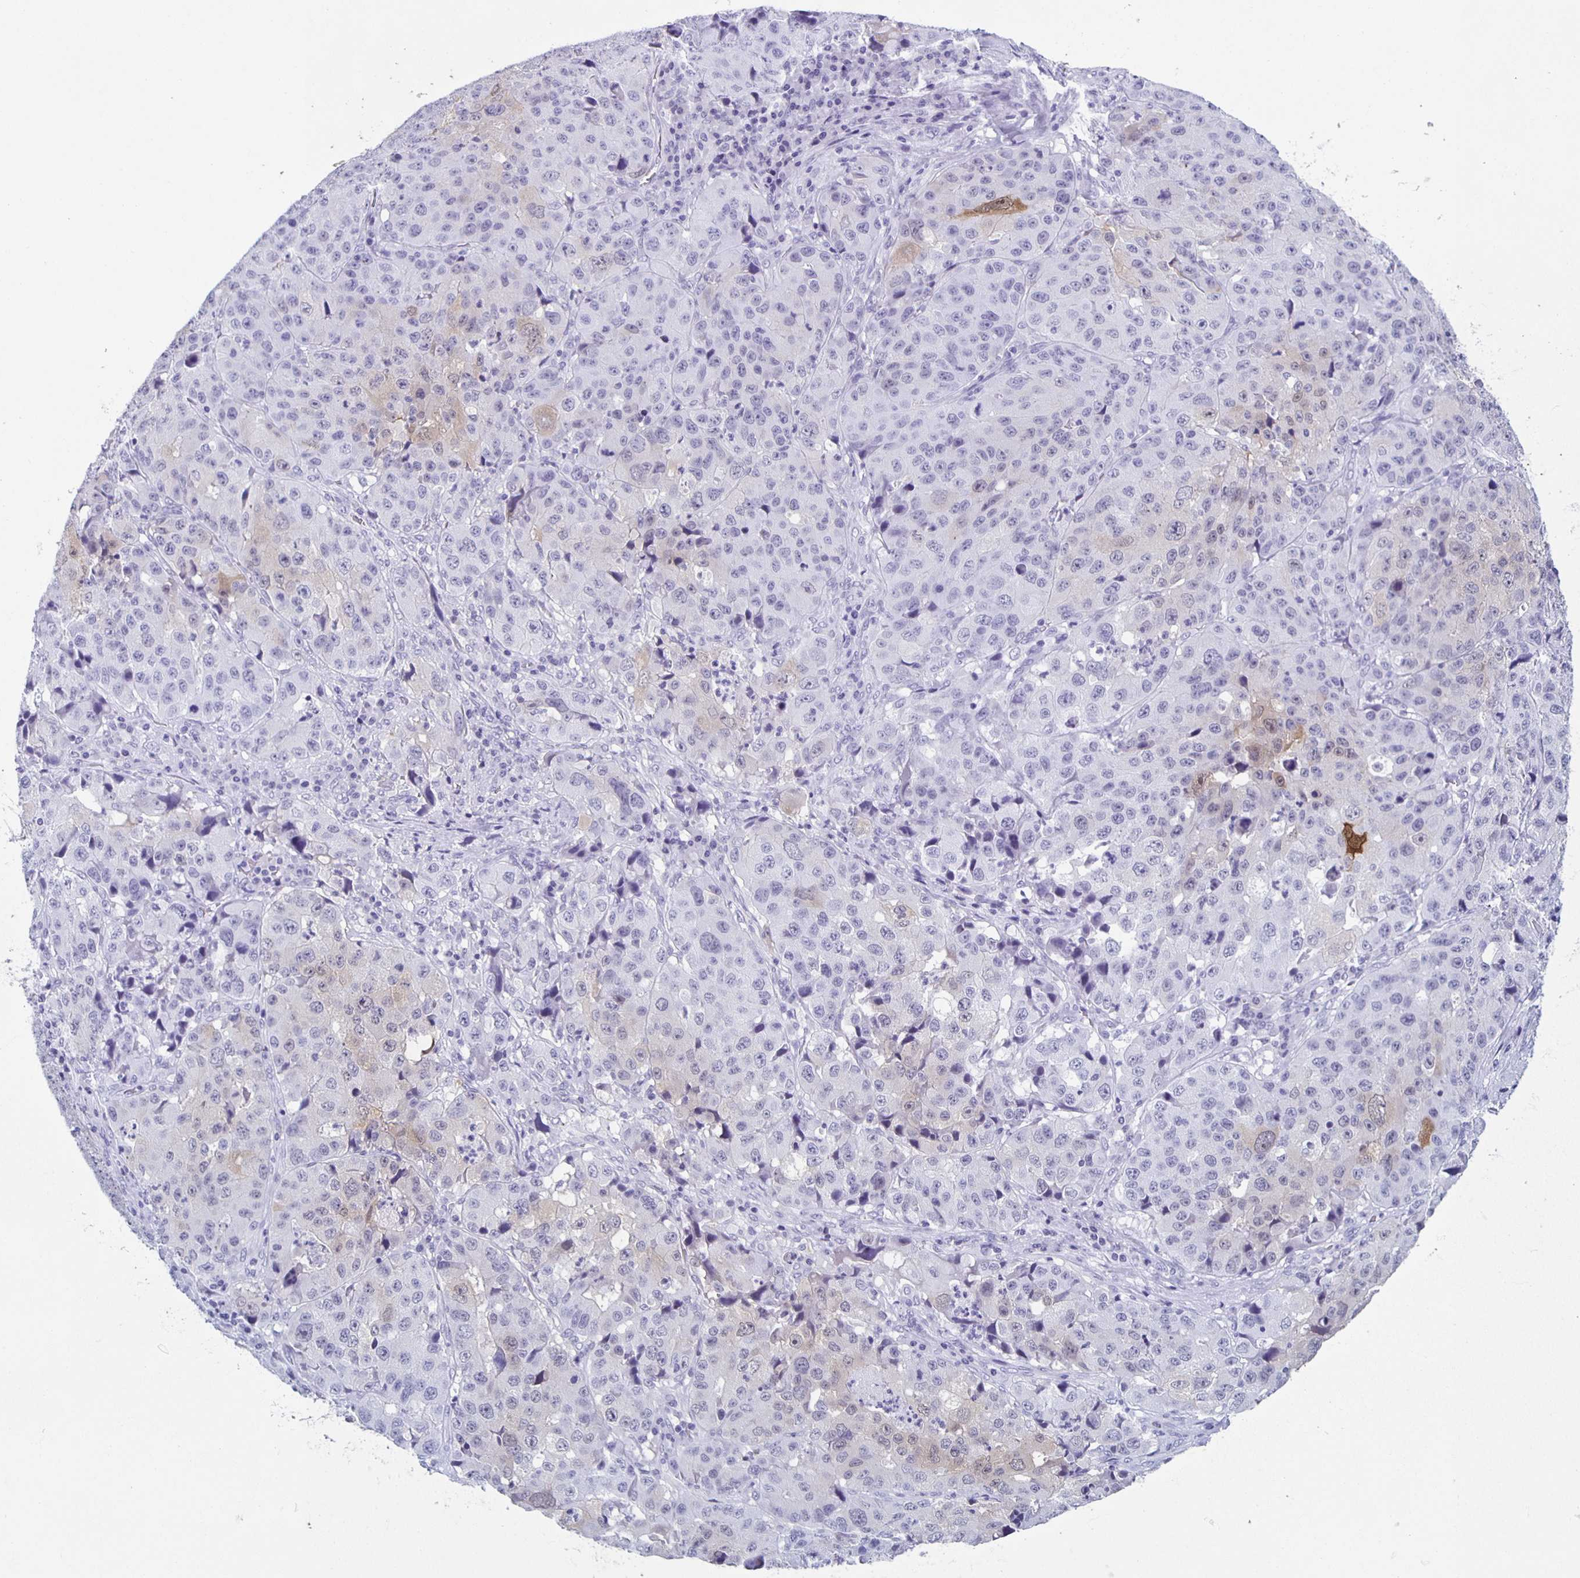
{"staining": {"intensity": "negative", "quantity": "none", "location": "none"}, "tissue": "stomach cancer", "cell_type": "Tumor cells", "image_type": "cancer", "snomed": [{"axis": "morphology", "description": "Adenocarcinoma, NOS"}, {"axis": "topography", "description": "Stomach"}], "caption": "Protein analysis of stomach cancer reveals no significant positivity in tumor cells.", "gene": "TPPP", "patient": {"sex": "male", "age": 71}}